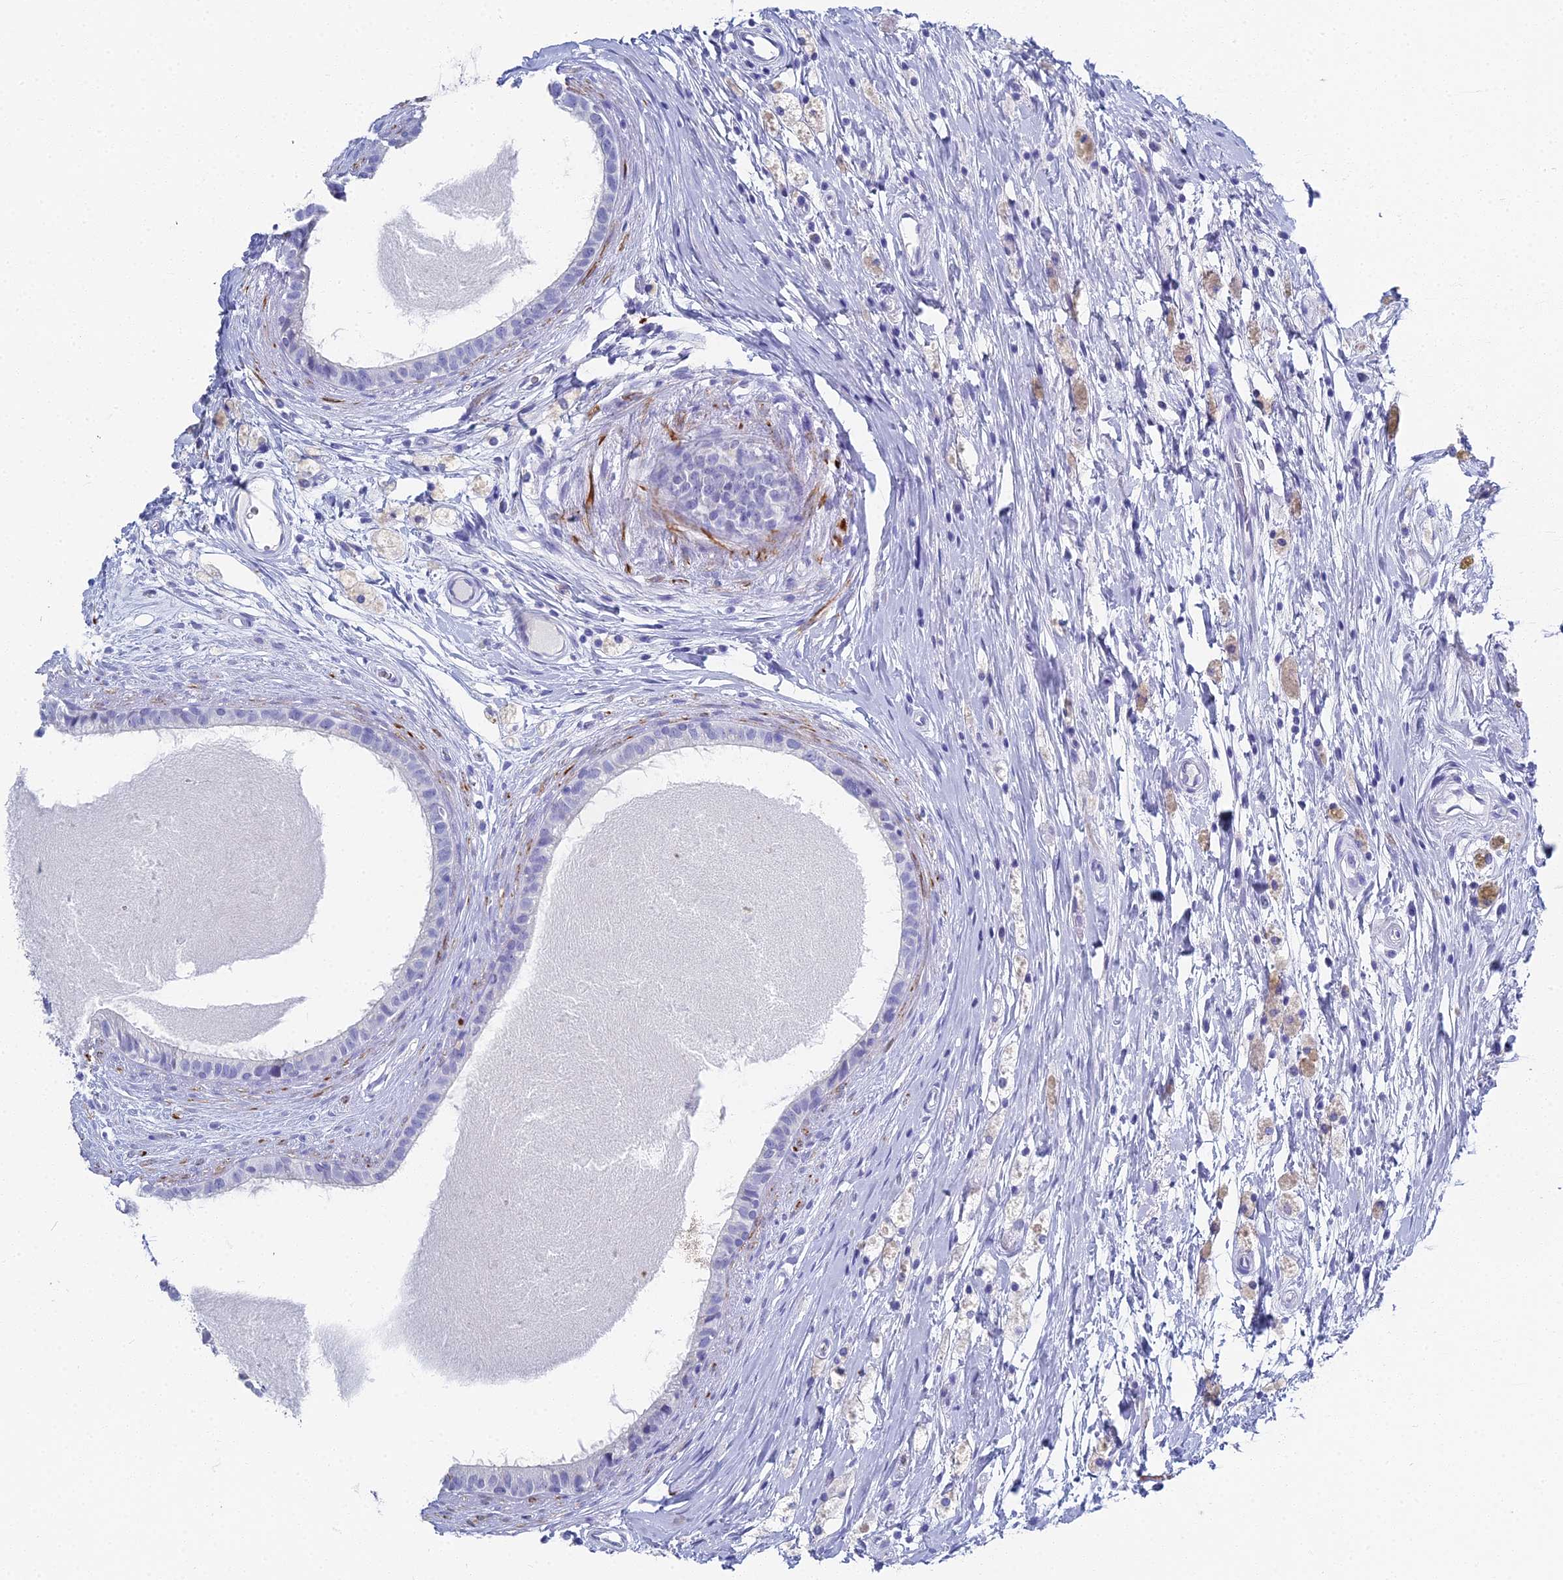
{"staining": {"intensity": "negative", "quantity": "none", "location": "none"}, "tissue": "epididymis", "cell_type": "Glandular cells", "image_type": "normal", "snomed": [{"axis": "morphology", "description": "Normal tissue, NOS"}, {"axis": "topography", "description": "Epididymis"}], "caption": "Immunohistochemistry histopathology image of unremarkable epididymis: epididymis stained with DAB exhibits no significant protein positivity in glandular cells. Brightfield microscopy of immunohistochemistry (IHC) stained with DAB (3,3'-diaminobenzidine) (brown) and hematoxylin (blue), captured at high magnification.", "gene": "ALPP", "patient": {"sex": "male", "age": 80}}